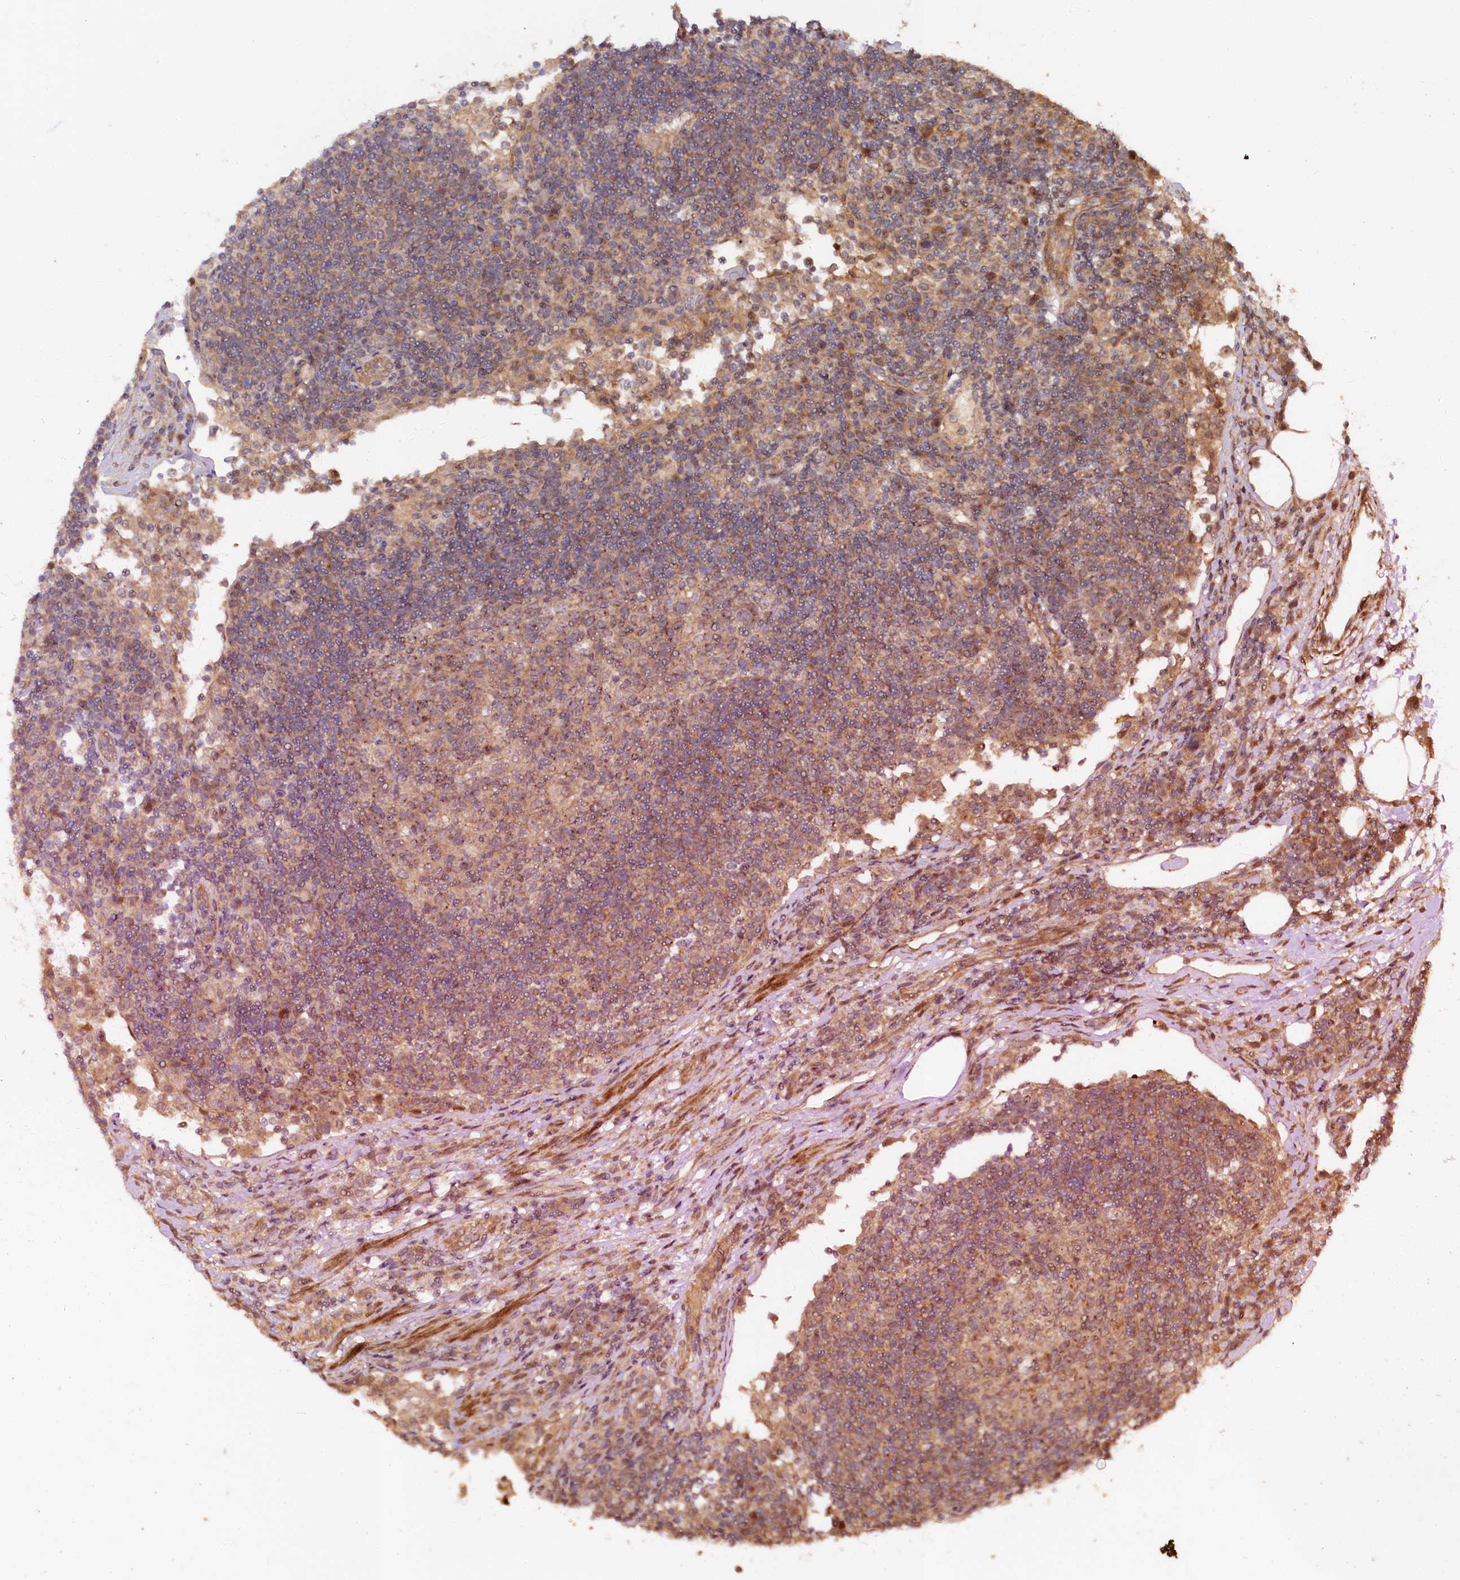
{"staining": {"intensity": "moderate", "quantity": ">75%", "location": "cytoplasmic/membranous"}, "tissue": "lymph node", "cell_type": "Germinal center cells", "image_type": "normal", "snomed": [{"axis": "morphology", "description": "Normal tissue, NOS"}, {"axis": "topography", "description": "Lymph node"}], "caption": "Human lymph node stained for a protein (brown) reveals moderate cytoplasmic/membranous positive staining in approximately >75% of germinal center cells.", "gene": "NEDD1", "patient": {"sex": "female", "age": 53}}